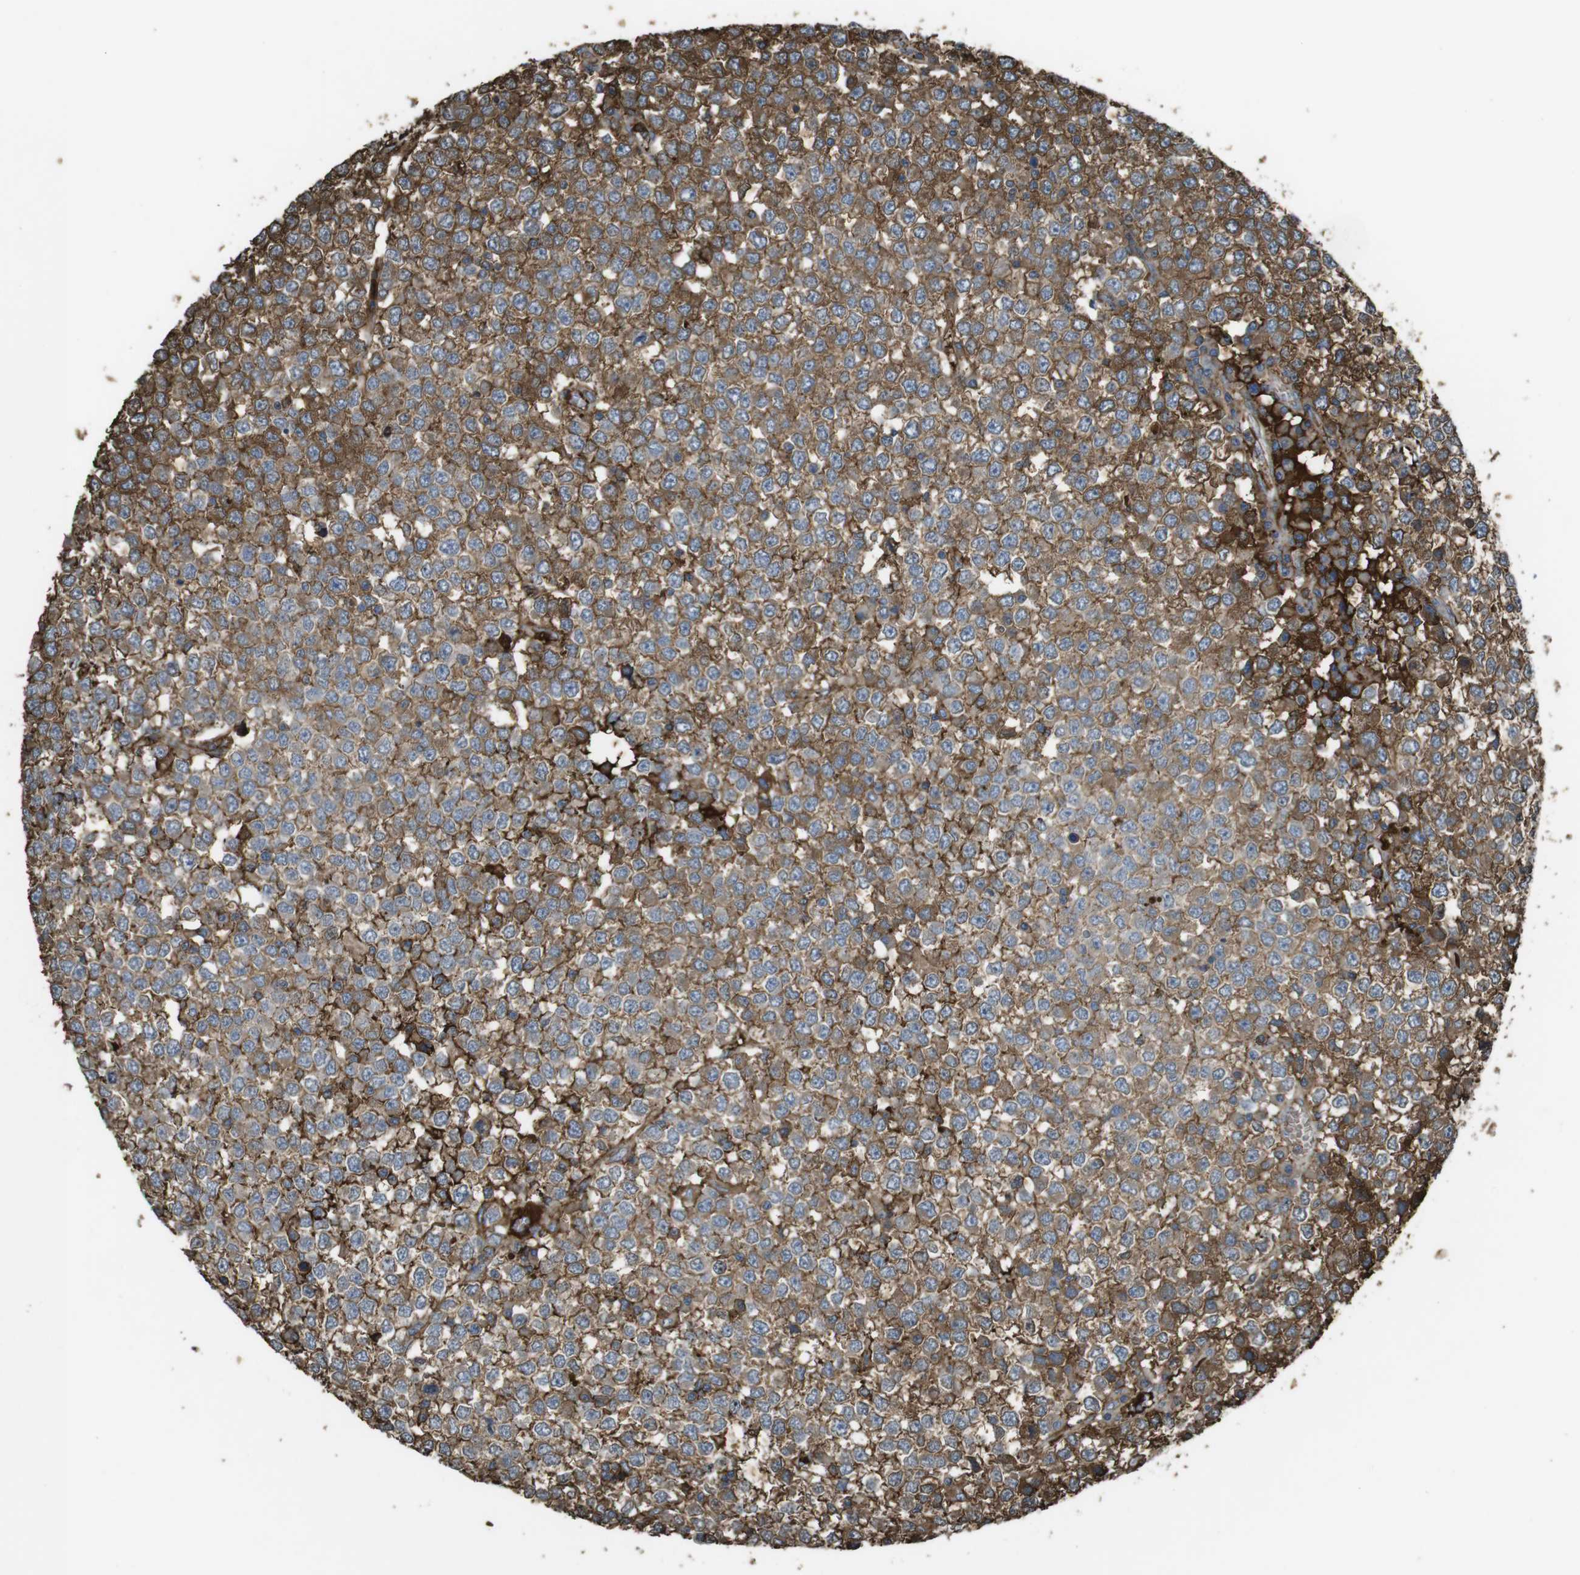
{"staining": {"intensity": "moderate", "quantity": "25%-75%", "location": "cytoplasmic/membranous"}, "tissue": "testis cancer", "cell_type": "Tumor cells", "image_type": "cancer", "snomed": [{"axis": "morphology", "description": "Seminoma, NOS"}, {"axis": "topography", "description": "Testis"}], "caption": "The histopathology image shows immunohistochemical staining of testis cancer. There is moderate cytoplasmic/membranous staining is seen in approximately 25%-75% of tumor cells.", "gene": "LTBP4", "patient": {"sex": "male", "age": 65}}